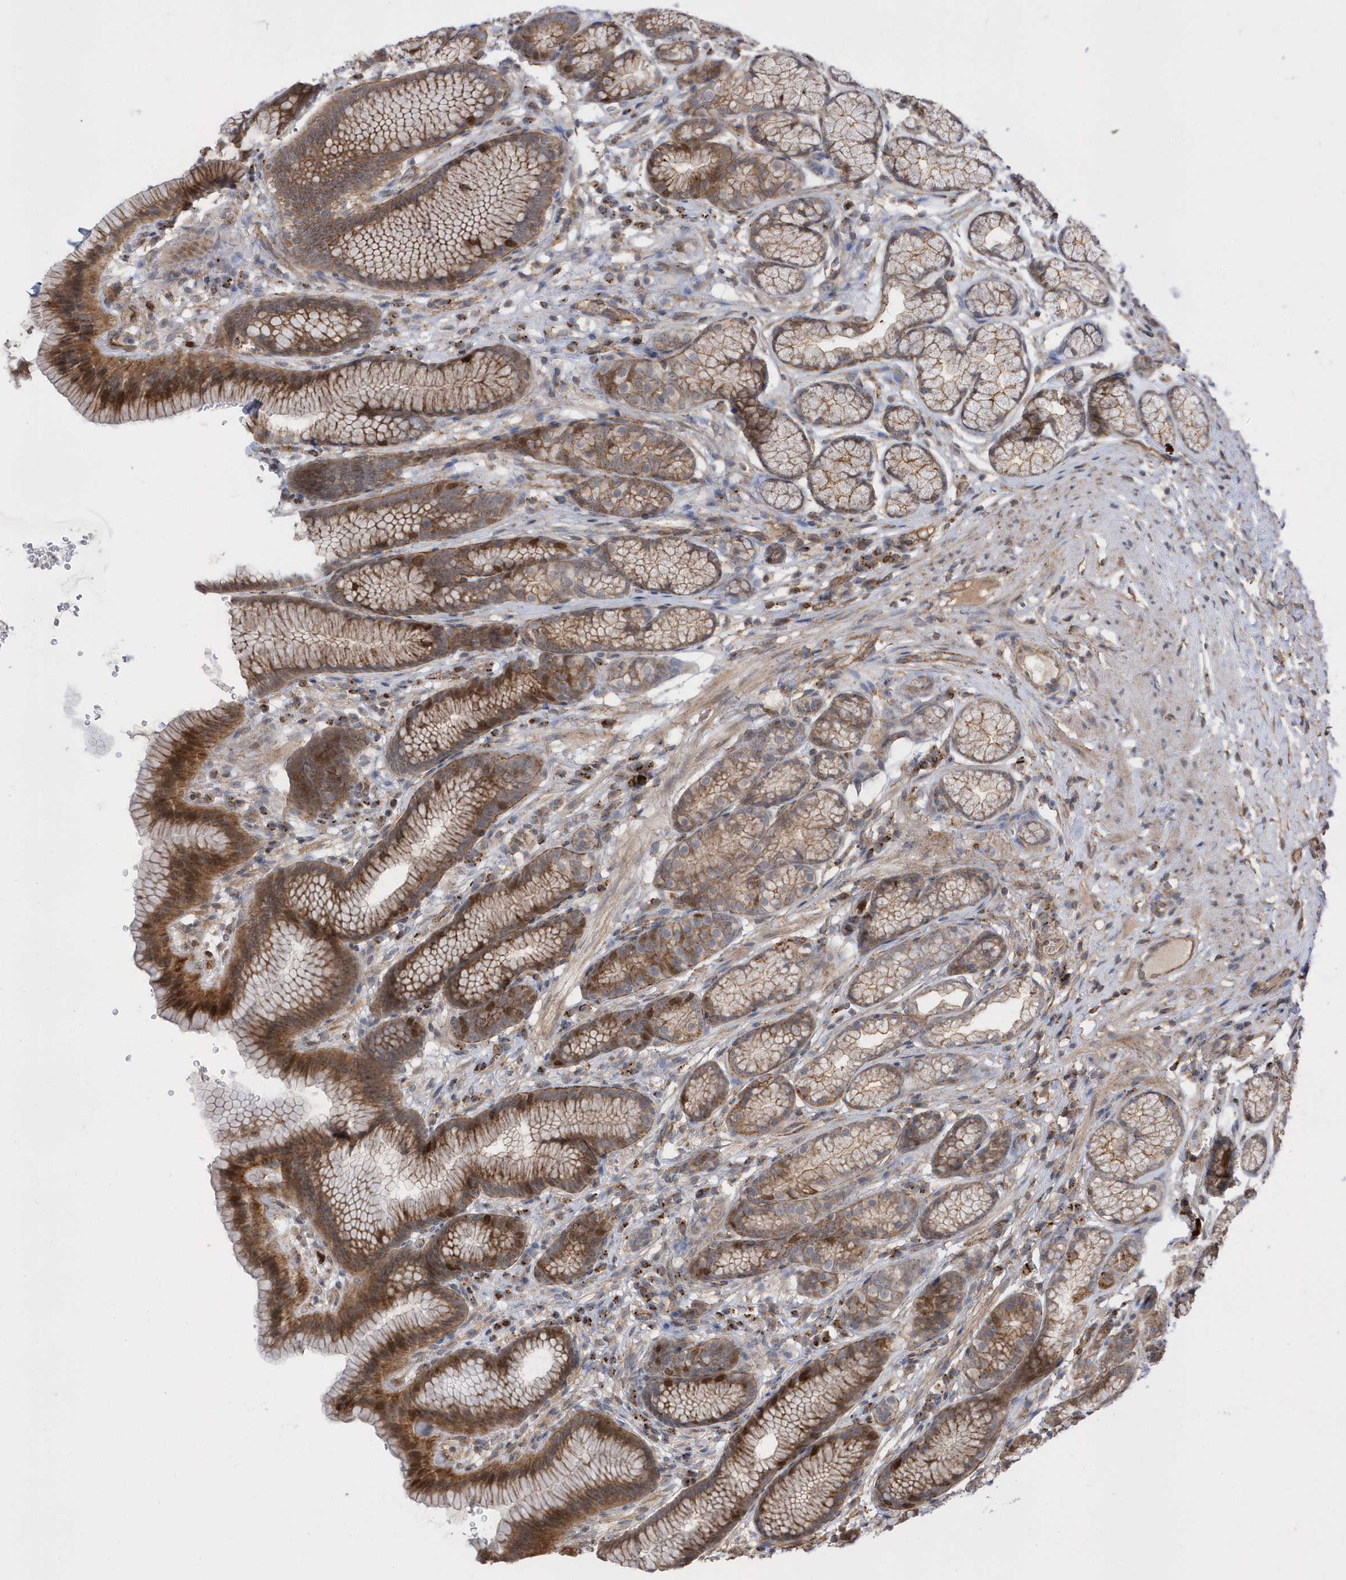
{"staining": {"intensity": "moderate", "quantity": ">75%", "location": "cytoplasmic/membranous,nuclear"}, "tissue": "stomach", "cell_type": "Glandular cells", "image_type": "normal", "snomed": [{"axis": "morphology", "description": "Normal tissue, NOS"}, {"axis": "topography", "description": "Stomach"}], "caption": "Immunohistochemistry (DAB (3,3'-diaminobenzidine)) staining of normal human stomach reveals moderate cytoplasmic/membranous,nuclear protein staining in about >75% of glandular cells. (DAB IHC, brown staining for protein, blue staining for nuclei).", "gene": "HRH4", "patient": {"sex": "male", "age": 42}}